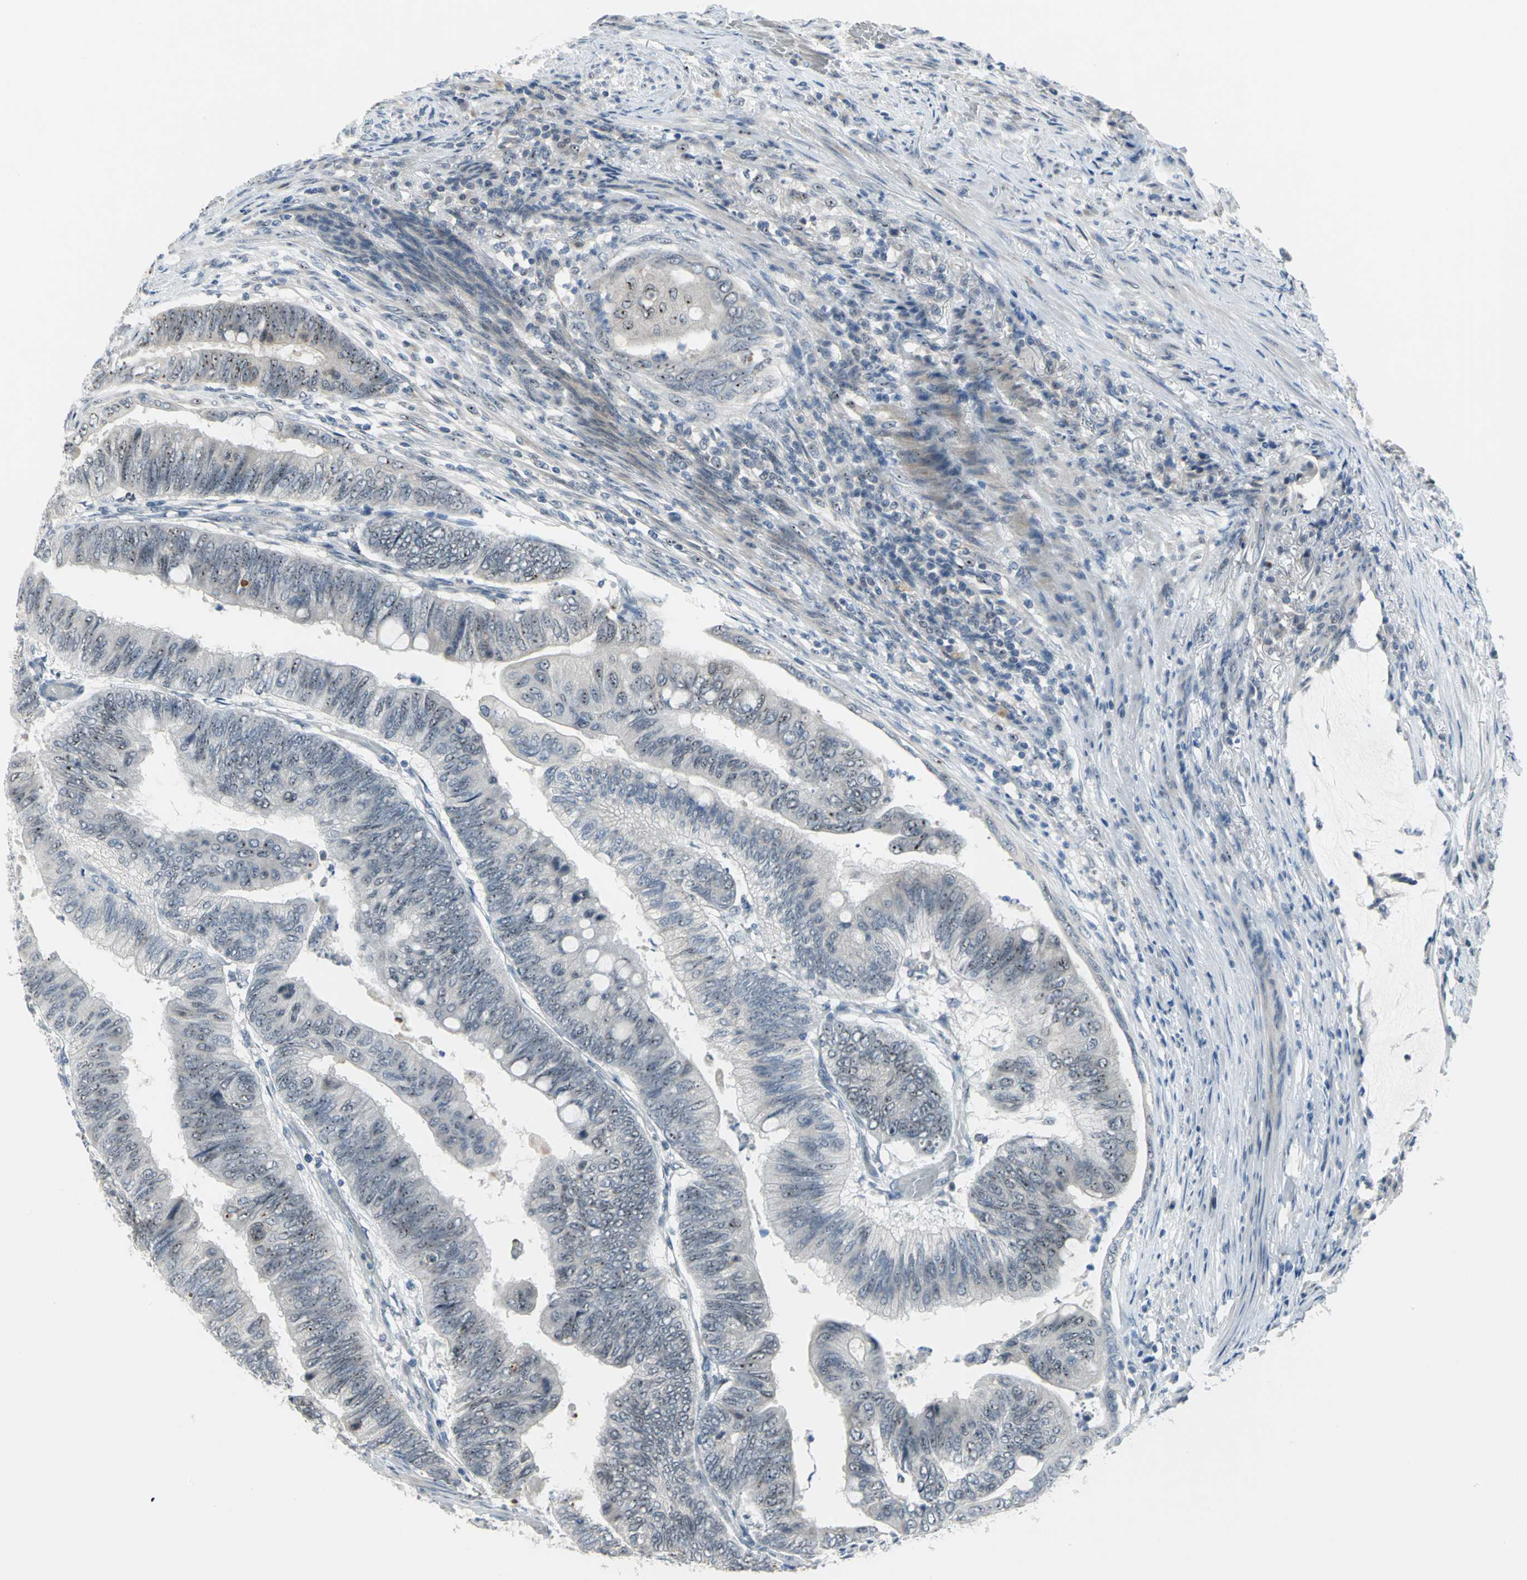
{"staining": {"intensity": "moderate", "quantity": "25%-75%", "location": "nuclear"}, "tissue": "colorectal cancer", "cell_type": "Tumor cells", "image_type": "cancer", "snomed": [{"axis": "morphology", "description": "Normal tissue, NOS"}, {"axis": "morphology", "description": "Adenocarcinoma, NOS"}, {"axis": "topography", "description": "Rectum"}, {"axis": "topography", "description": "Peripheral nerve tissue"}], "caption": "This histopathology image exhibits immunohistochemistry staining of colorectal adenocarcinoma, with medium moderate nuclear staining in about 25%-75% of tumor cells.", "gene": "MYBBP1A", "patient": {"sex": "male", "age": 92}}